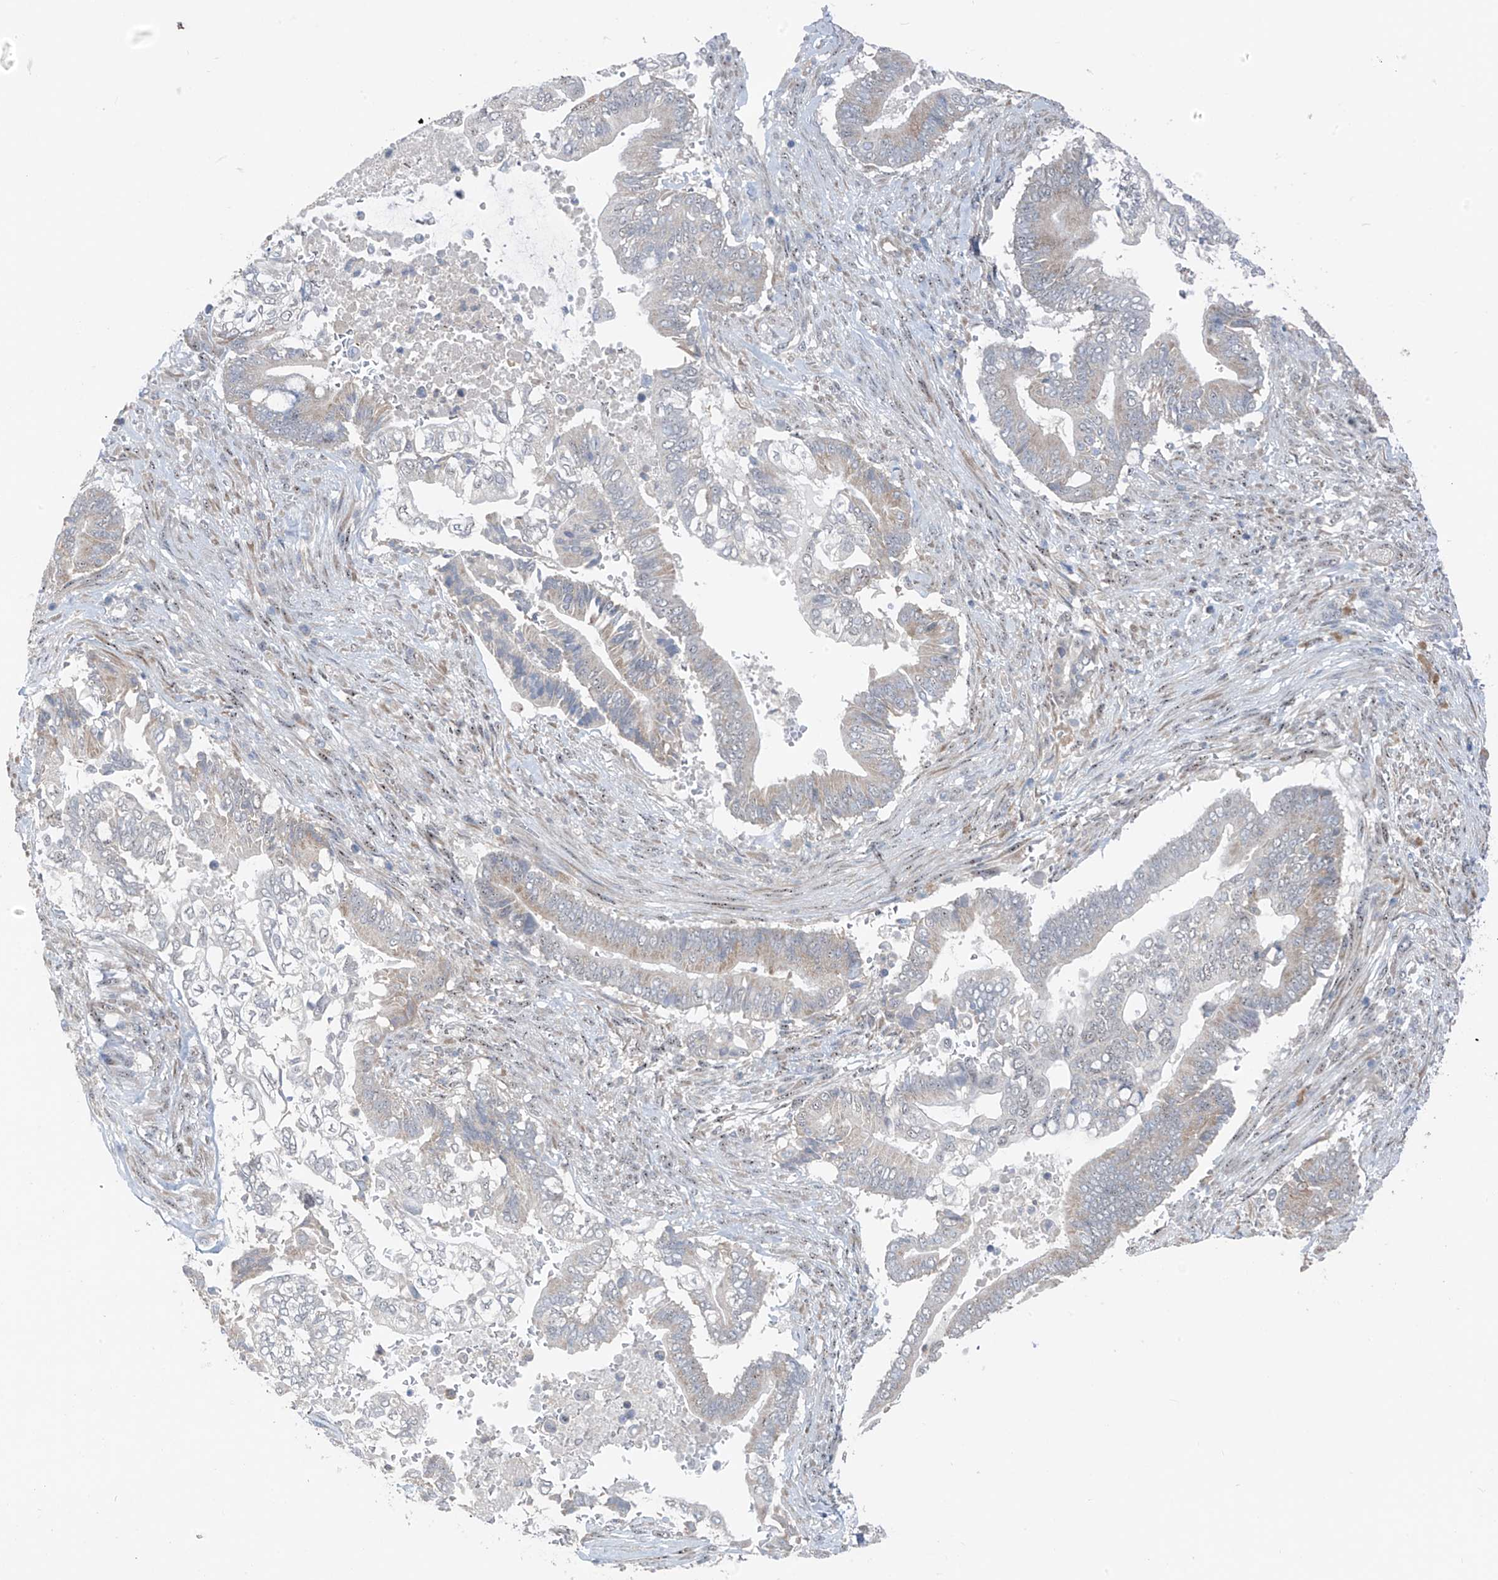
{"staining": {"intensity": "weak", "quantity": "<25%", "location": "nuclear"}, "tissue": "pancreatic cancer", "cell_type": "Tumor cells", "image_type": "cancer", "snomed": [{"axis": "morphology", "description": "Adenocarcinoma, NOS"}, {"axis": "topography", "description": "Pancreas"}], "caption": "This is an immunohistochemistry micrograph of human pancreatic adenocarcinoma. There is no expression in tumor cells.", "gene": "RPL4", "patient": {"sex": "male", "age": 68}}